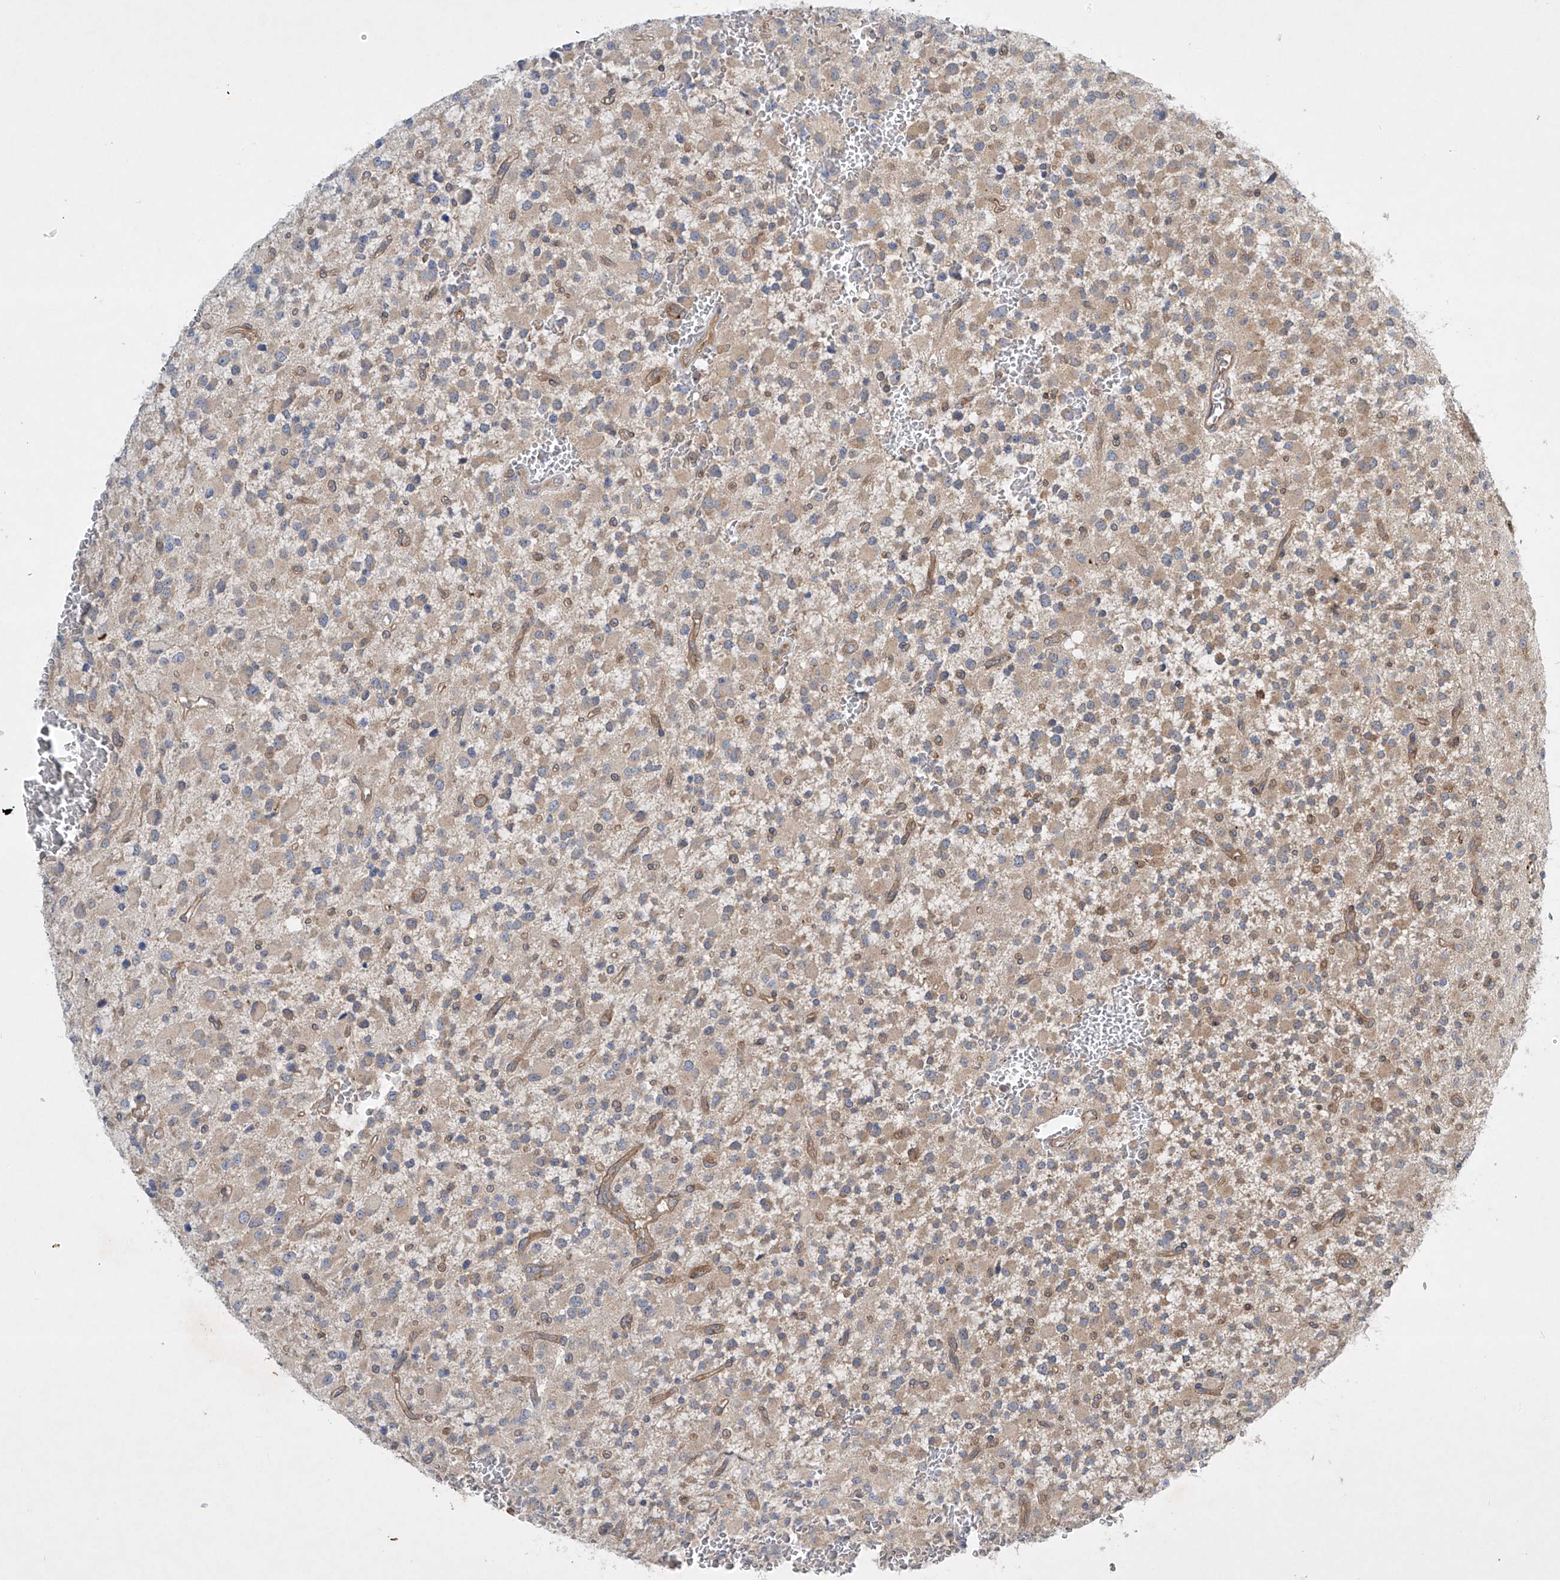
{"staining": {"intensity": "moderate", "quantity": "25%-75%", "location": "cytoplasmic/membranous"}, "tissue": "glioma", "cell_type": "Tumor cells", "image_type": "cancer", "snomed": [{"axis": "morphology", "description": "Glioma, malignant, High grade"}, {"axis": "topography", "description": "Brain"}], "caption": "Malignant glioma (high-grade) stained with a protein marker displays moderate staining in tumor cells.", "gene": "TJAP1", "patient": {"sex": "male", "age": 34}}